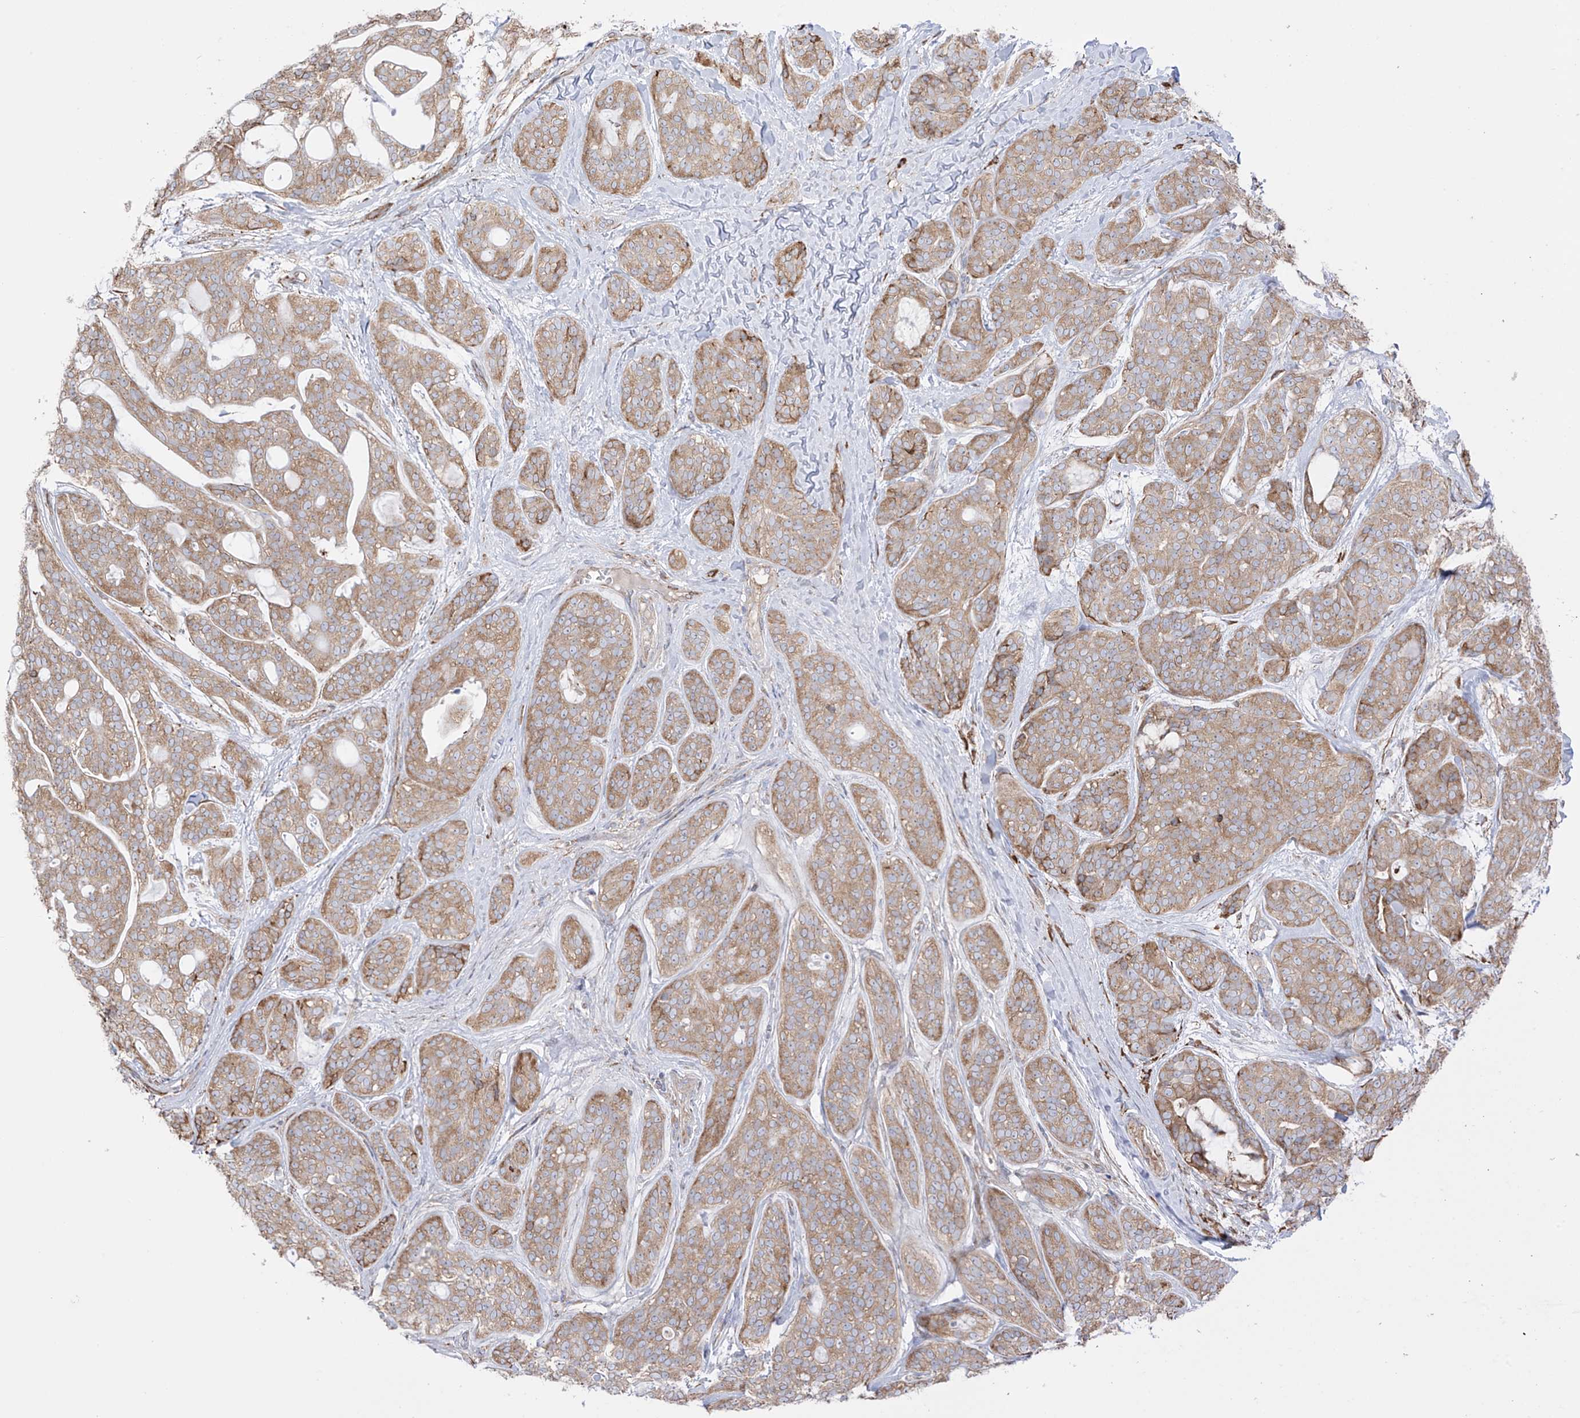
{"staining": {"intensity": "moderate", "quantity": ">75%", "location": "cytoplasmic/membranous"}, "tissue": "head and neck cancer", "cell_type": "Tumor cells", "image_type": "cancer", "snomed": [{"axis": "morphology", "description": "Adenocarcinoma, NOS"}, {"axis": "topography", "description": "Head-Neck"}], "caption": "The micrograph displays immunohistochemical staining of head and neck cancer (adenocarcinoma). There is moderate cytoplasmic/membranous expression is appreciated in about >75% of tumor cells. The staining was performed using DAB to visualize the protein expression in brown, while the nuclei were stained in blue with hematoxylin (Magnification: 20x).", "gene": "XKR3", "patient": {"sex": "male", "age": 66}}